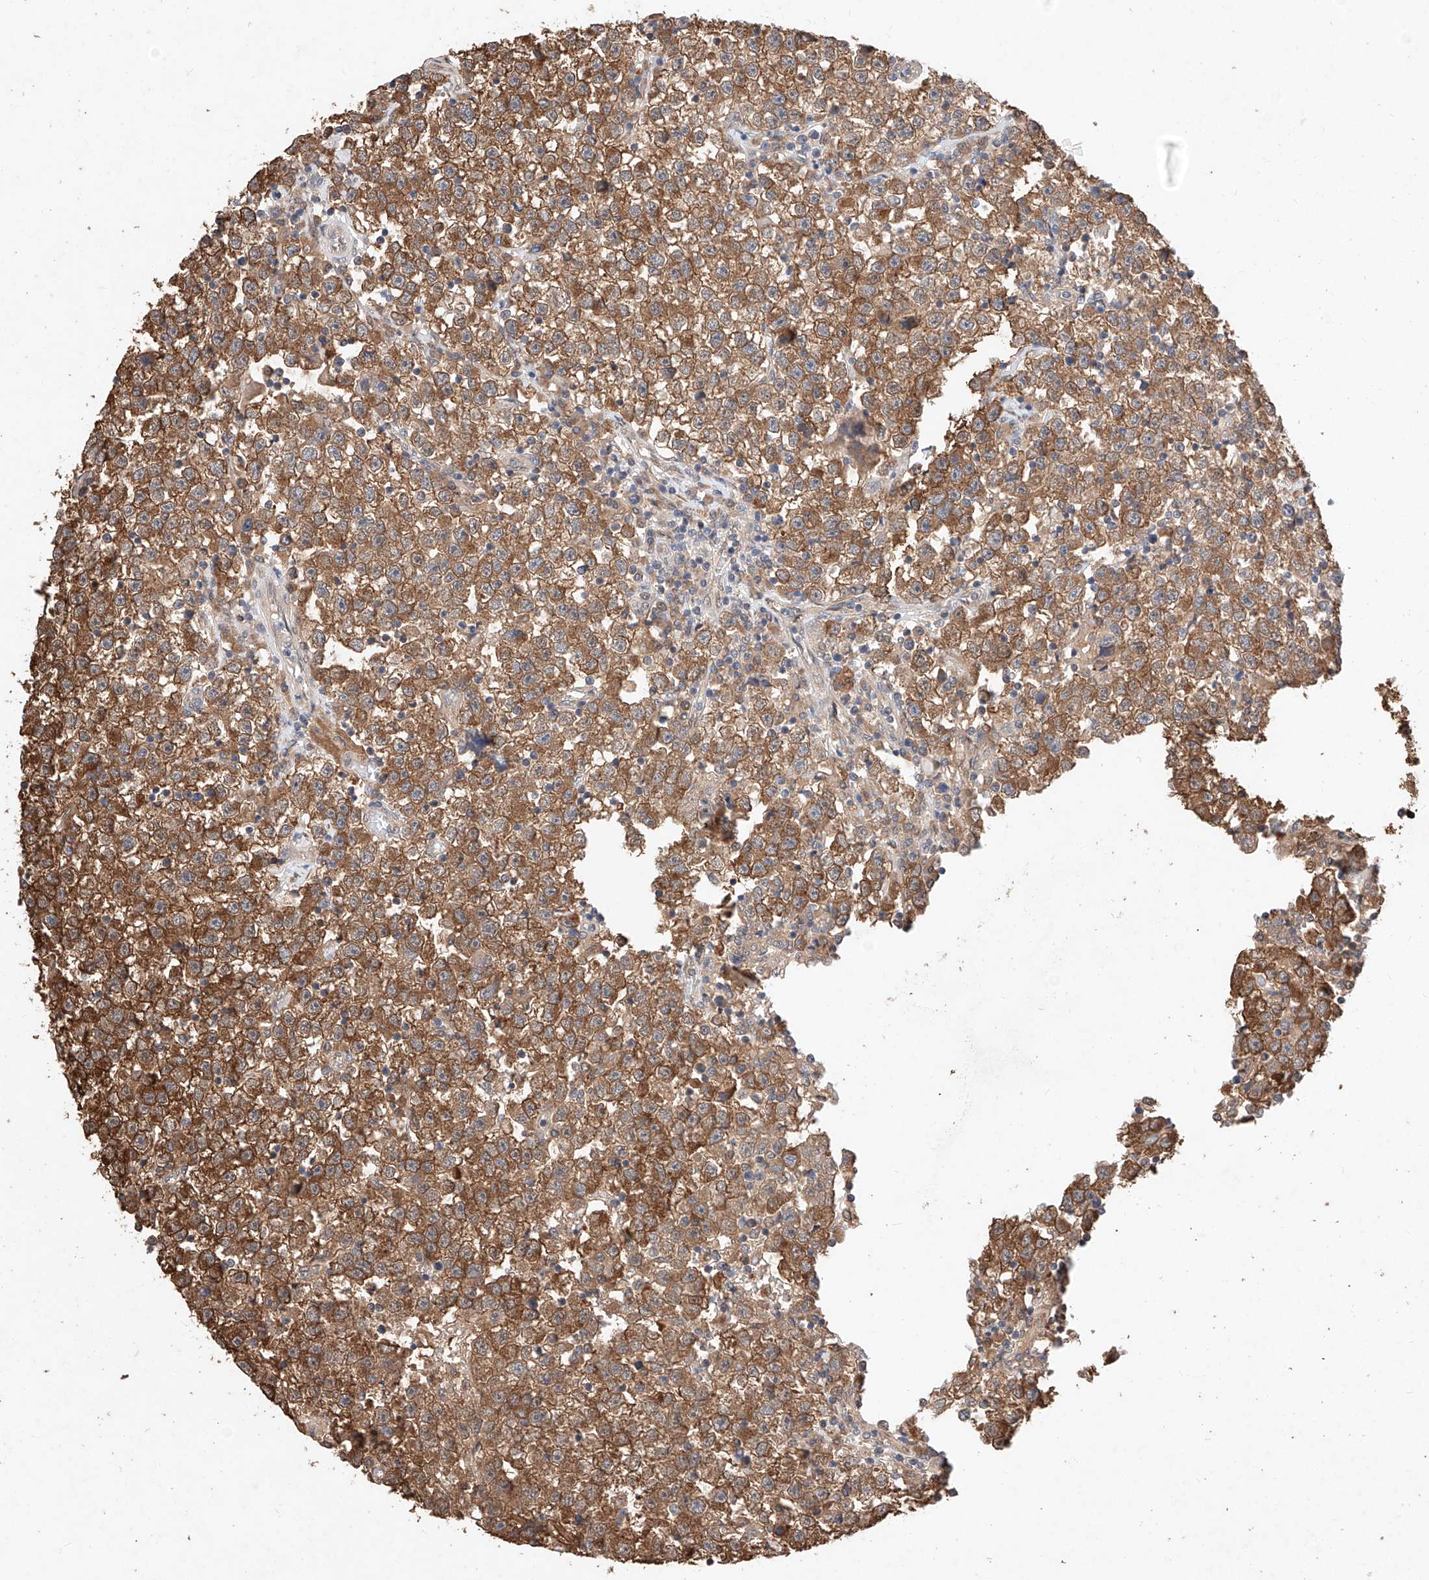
{"staining": {"intensity": "moderate", "quantity": ">75%", "location": "cytoplasmic/membranous"}, "tissue": "testis cancer", "cell_type": "Tumor cells", "image_type": "cancer", "snomed": [{"axis": "morphology", "description": "Seminoma, NOS"}, {"axis": "topography", "description": "Testis"}], "caption": "Testis cancer (seminoma) stained with immunohistochemistry (IHC) exhibits moderate cytoplasmic/membranous positivity in approximately >75% of tumor cells.", "gene": "ZSCAN4", "patient": {"sex": "male", "age": 22}}